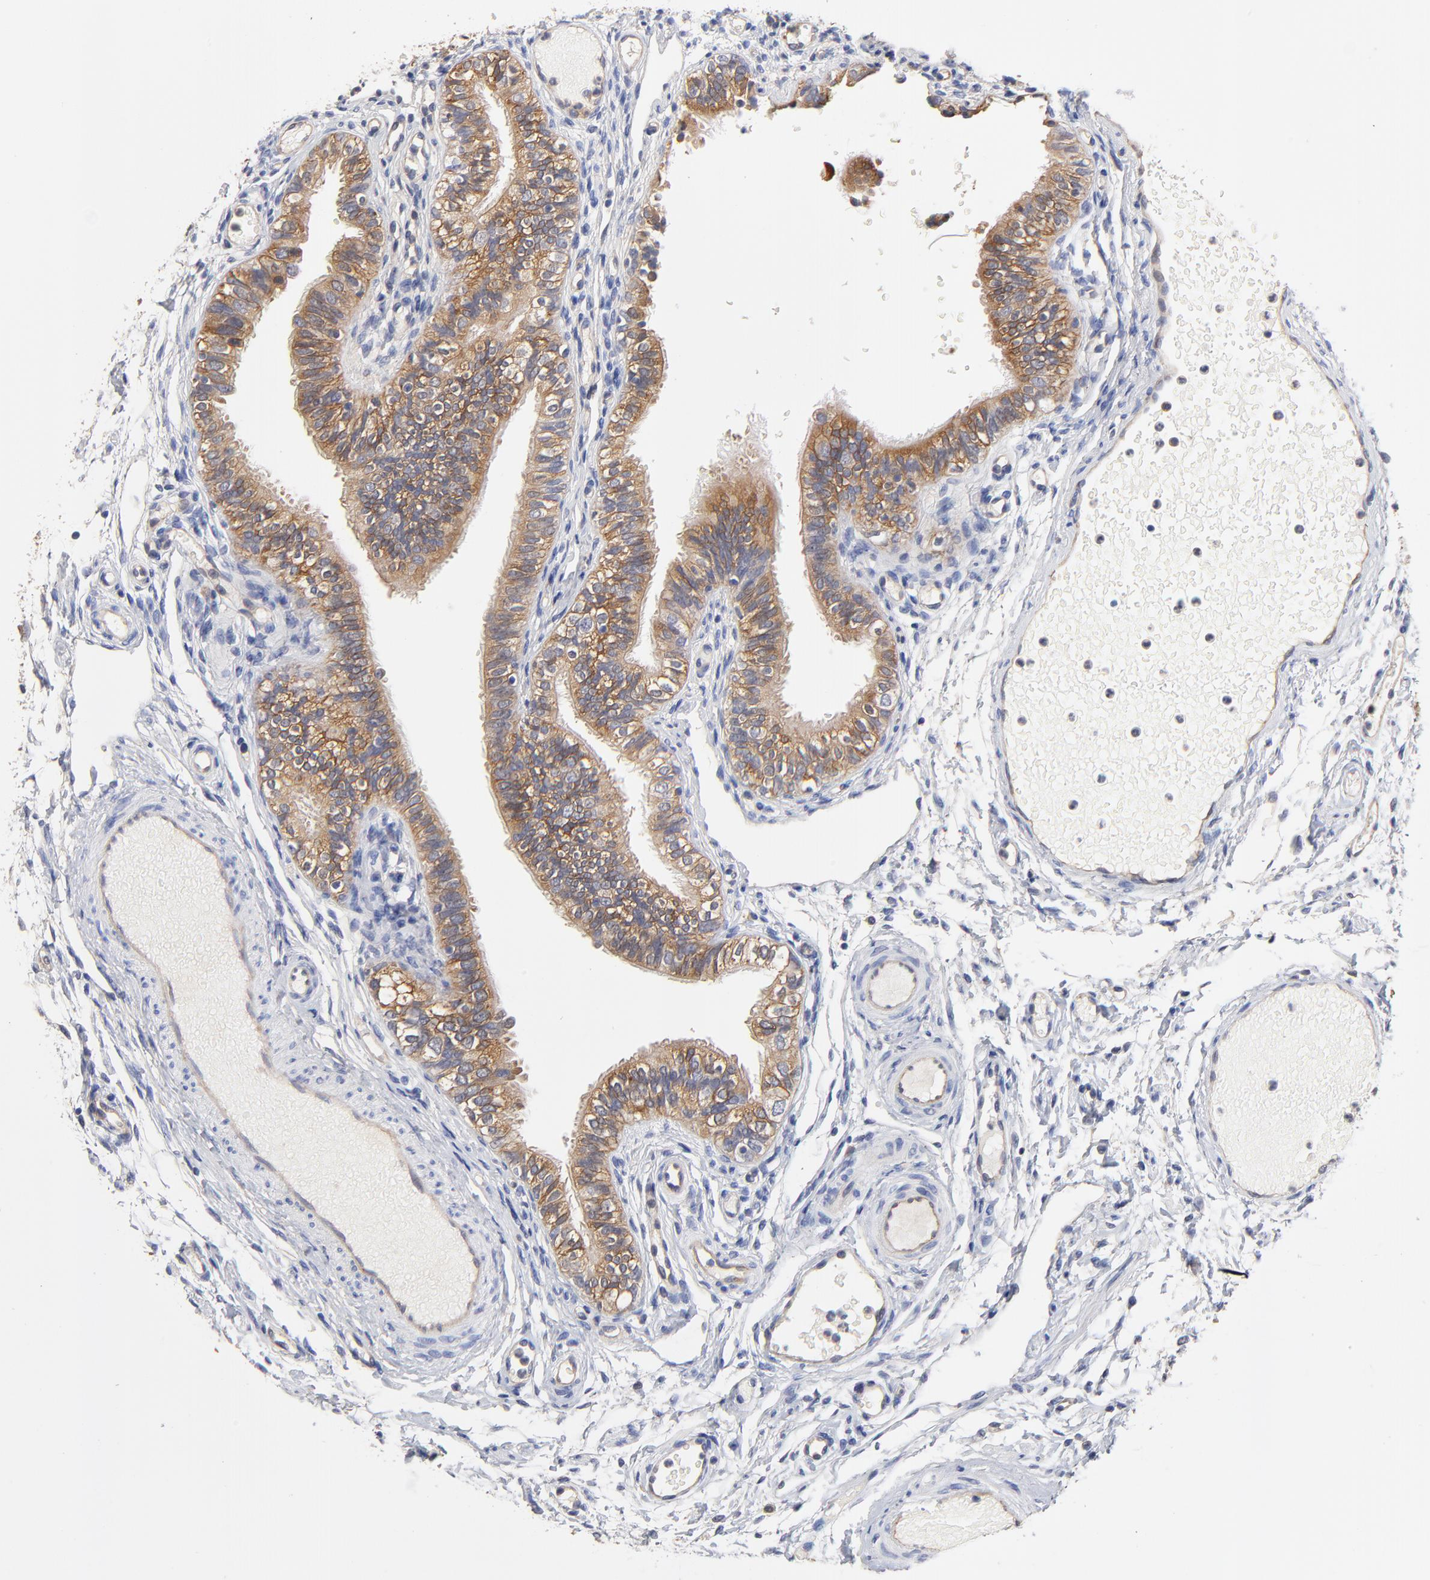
{"staining": {"intensity": "moderate", "quantity": ">75%", "location": "cytoplasmic/membranous"}, "tissue": "fallopian tube", "cell_type": "Glandular cells", "image_type": "normal", "snomed": [{"axis": "morphology", "description": "Normal tissue, NOS"}, {"axis": "morphology", "description": "Dermoid, NOS"}, {"axis": "topography", "description": "Fallopian tube"}], "caption": "Protein staining reveals moderate cytoplasmic/membranous positivity in about >75% of glandular cells in unremarkable fallopian tube.", "gene": "FBXL2", "patient": {"sex": "female", "age": 33}}